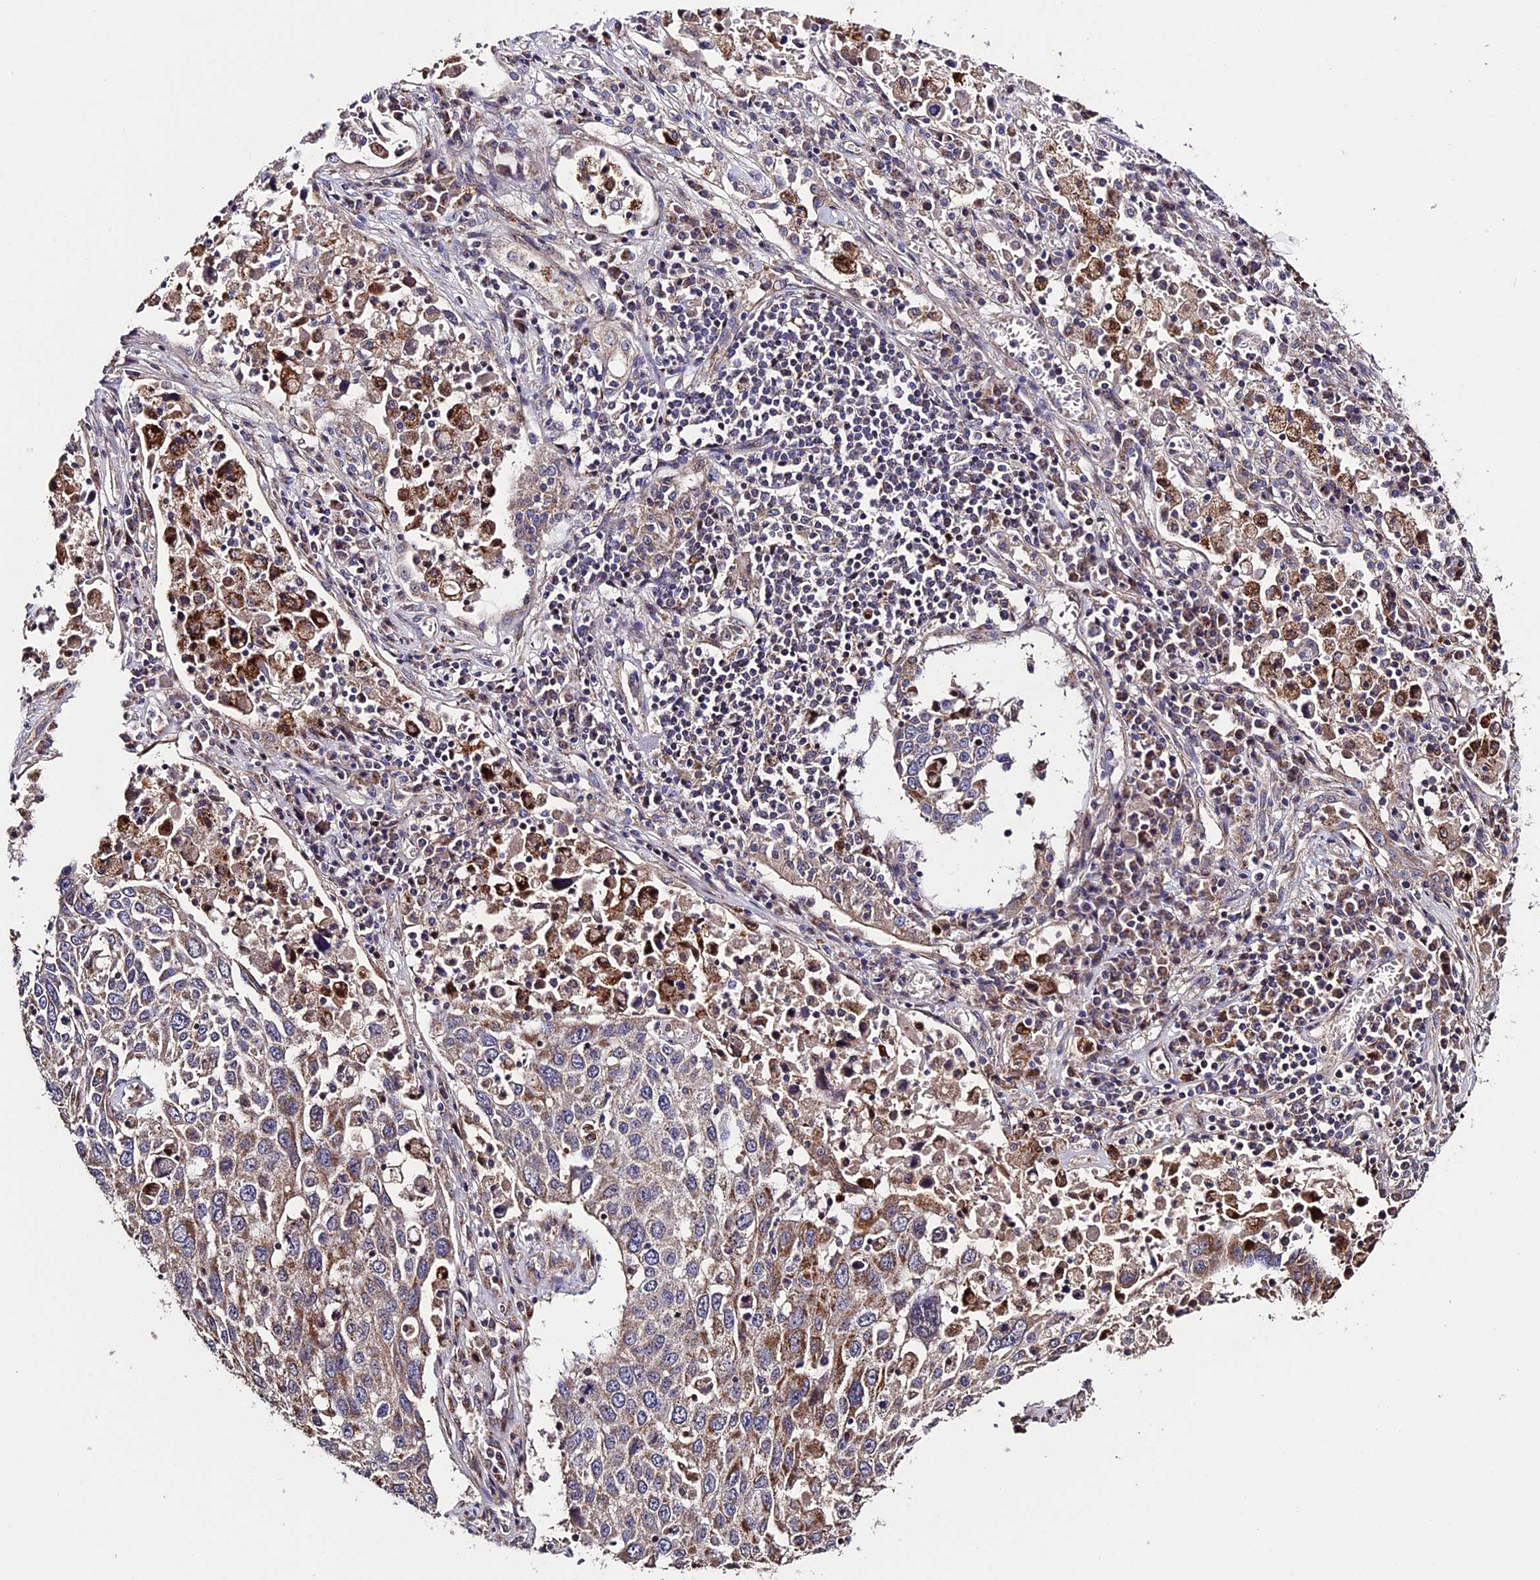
{"staining": {"intensity": "moderate", "quantity": "<25%", "location": "cytoplasmic/membranous"}, "tissue": "lung cancer", "cell_type": "Tumor cells", "image_type": "cancer", "snomed": [{"axis": "morphology", "description": "Squamous cell carcinoma, NOS"}, {"axis": "topography", "description": "Lung"}], "caption": "This histopathology image demonstrates immunohistochemistry staining of lung cancer, with low moderate cytoplasmic/membranous staining in about <25% of tumor cells.", "gene": "RNF17", "patient": {"sex": "male", "age": 65}}